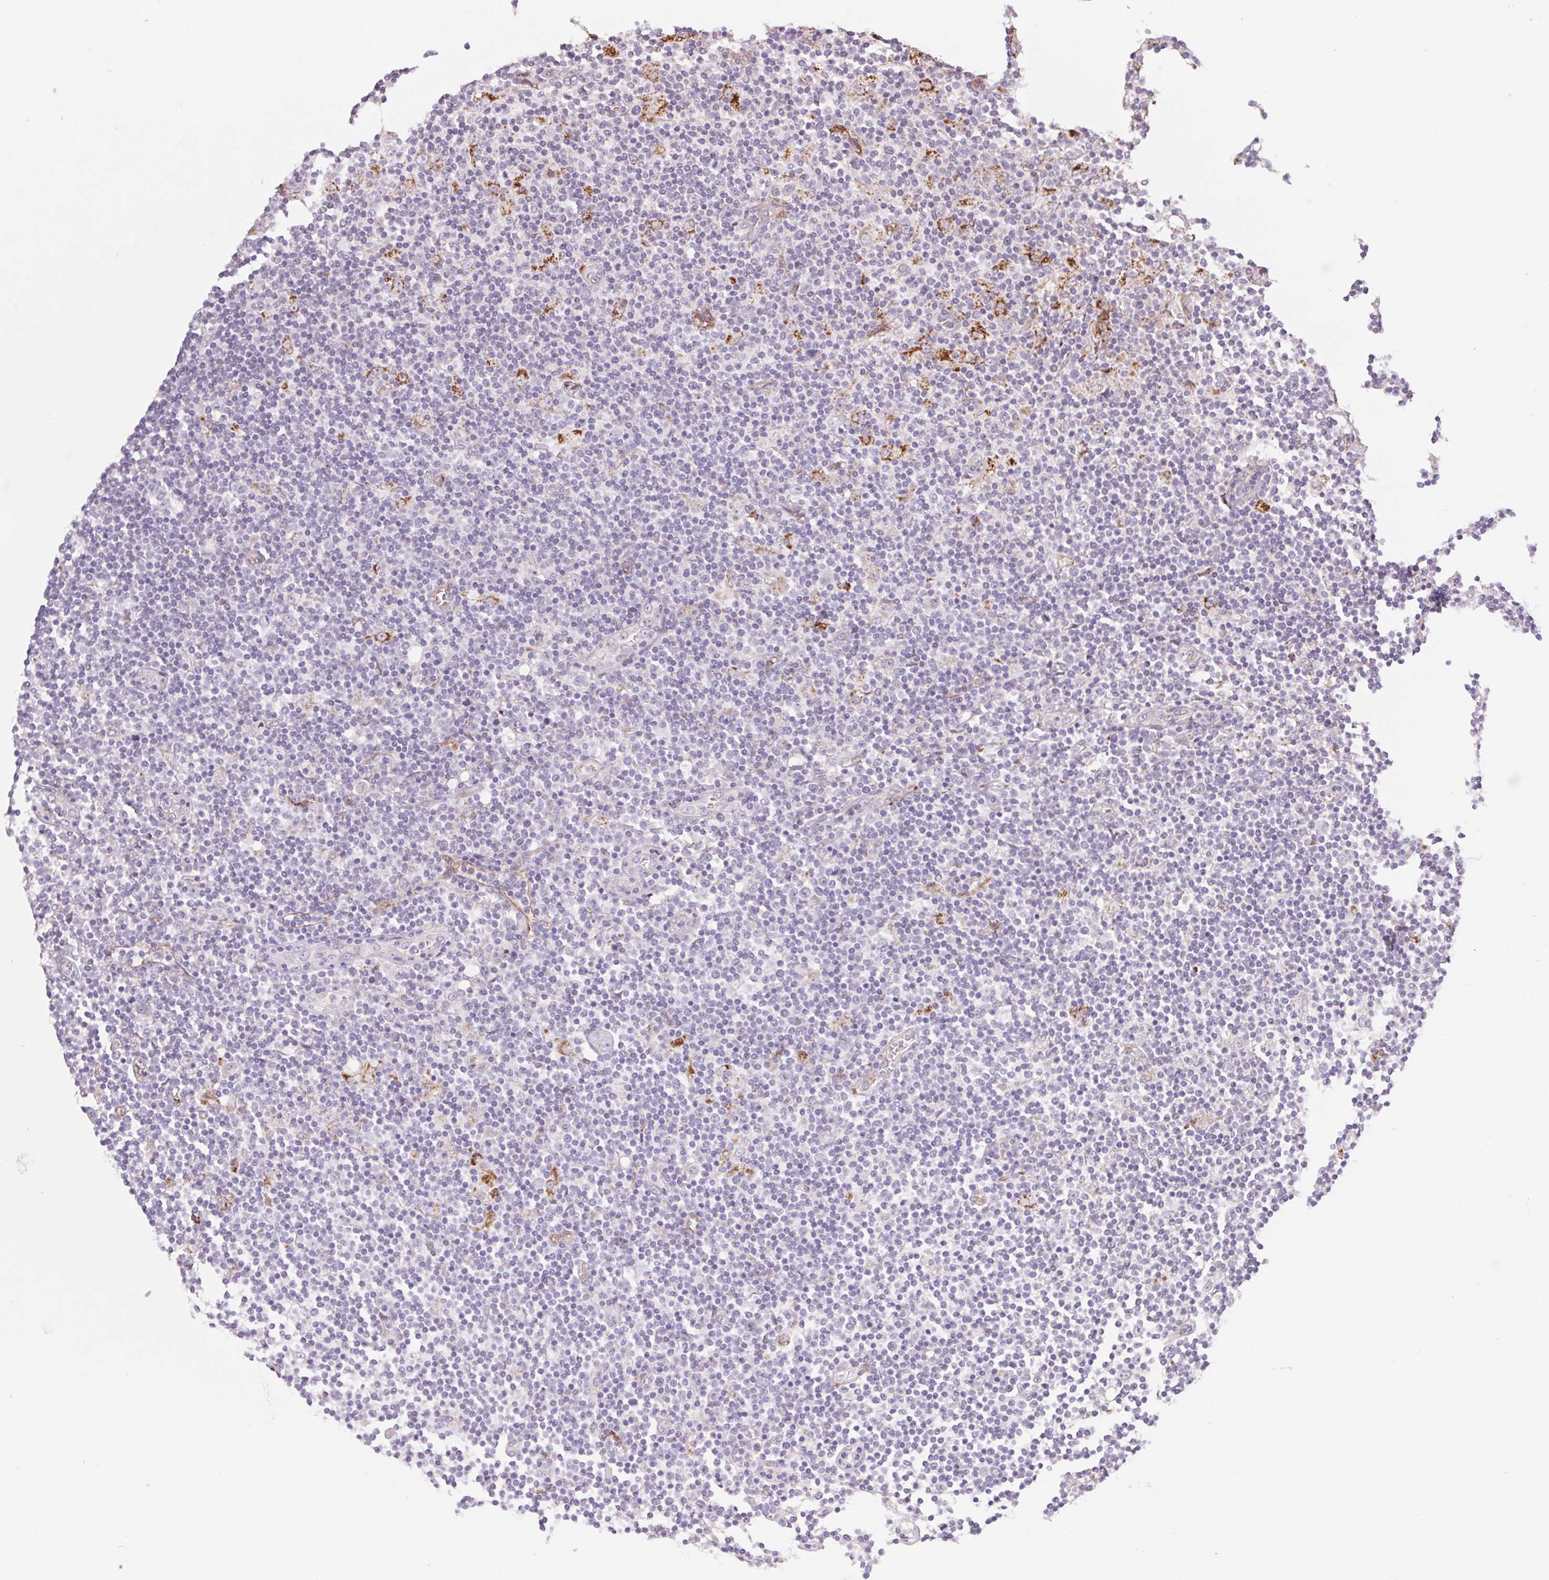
{"staining": {"intensity": "negative", "quantity": "none", "location": "none"}, "tissue": "lymphoma", "cell_type": "Tumor cells", "image_type": "cancer", "snomed": [{"axis": "morphology", "description": "Hodgkin's disease, NOS"}, {"axis": "topography", "description": "Lymph node"}], "caption": "The histopathology image demonstrates no staining of tumor cells in Hodgkin's disease.", "gene": "MS4A13", "patient": {"sex": "male", "age": 40}}